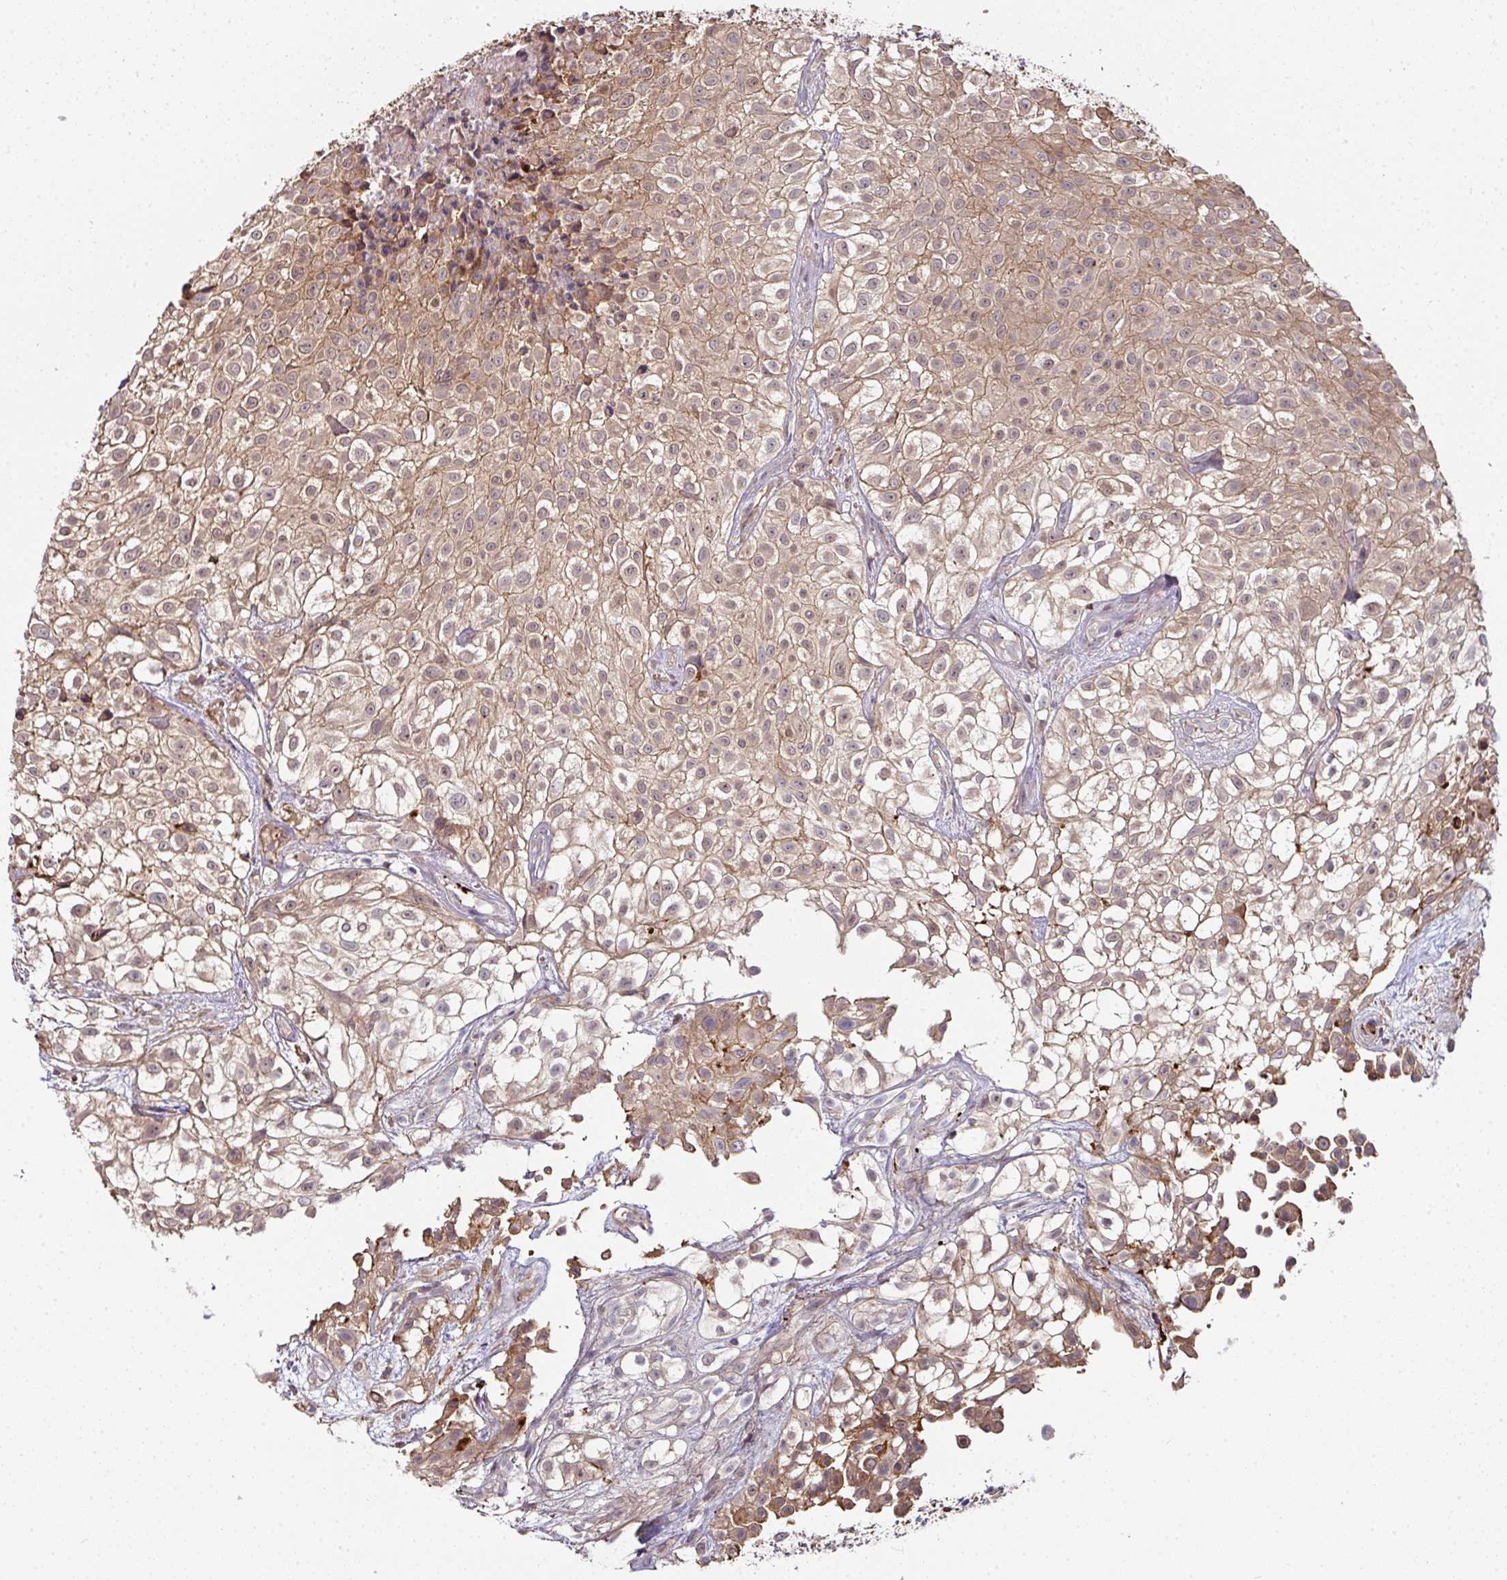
{"staining": {"intensity": "weak", "quantity": ">75%", "location": "cytoplasmic/membranous"}, "tissue": "urothelial cancer", "cell_type": "Tumor cells", "image_type": "cancer", "snomed": [{"axis": "morphology", "description": "Urothelial carcinoma, High grade"}, {"axis": "topography", "description": "Urinary bladder"}], "caption": "Urothelial cancer stained with a brown dye shows weak cytoplasmic/membranous positive positivity in approximately >75% of tumor cells.", "gene": "CTDSP2", "patient": {"sex": "male", "age": 56}}